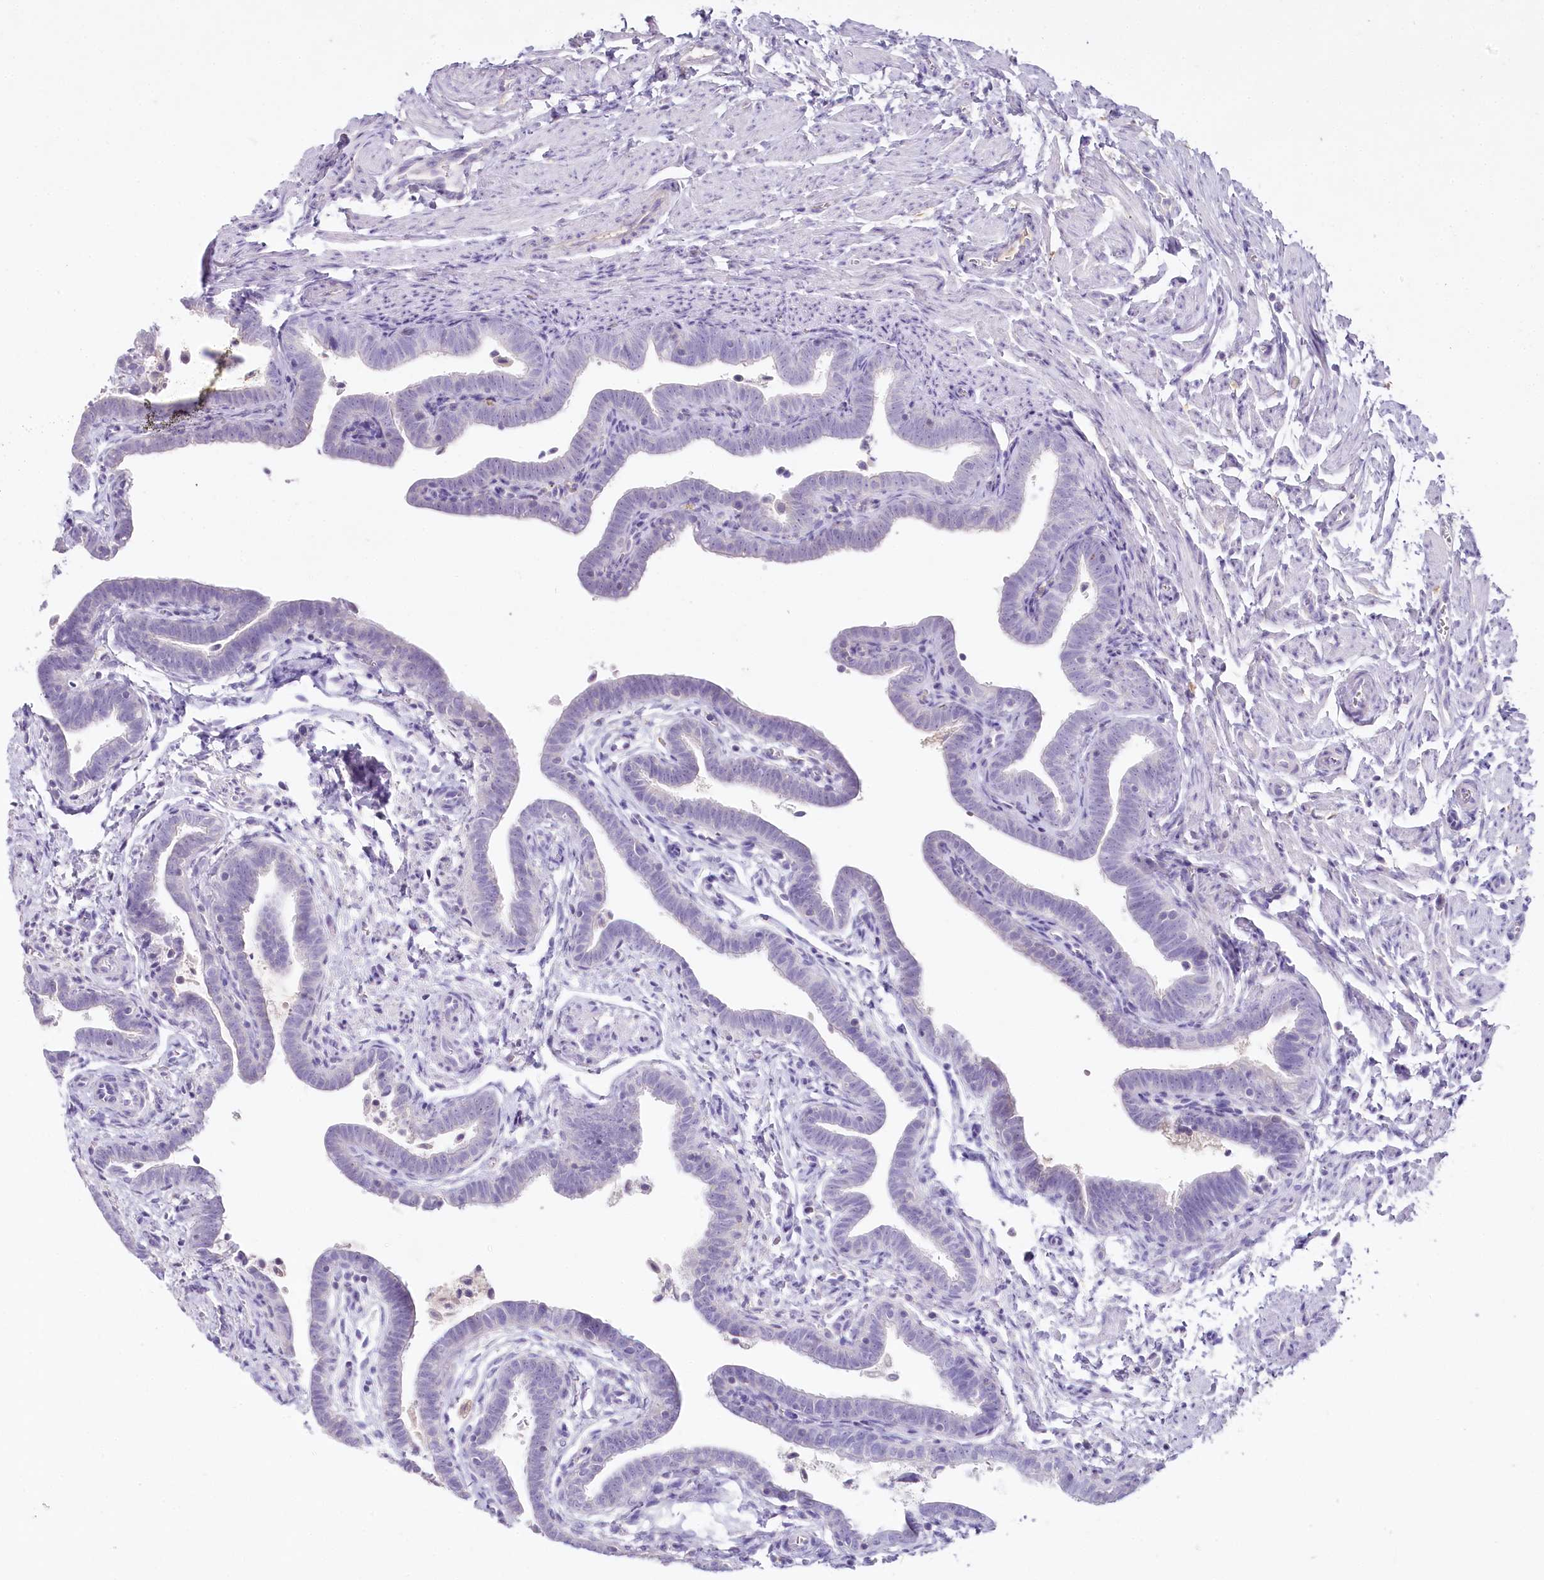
{"staining": {"intensity": "negative", "quantity": "none", "location": "none"}, "tissue": "fallopian tube", "cell_type": "Glandular cells", "image_type": "normal", "snomed": [{"axis": "morphology", "description": "Normal tissue, NOS"}, {"axis": "topography", "description": "Fallopian tube"}], "caption": "Immunohistochemistry photomicrograph of benign fallopian tube: fallopian tube stained with DAB exhibits no significant protein positivity in glandular cells. (DAB (3,3'-diaminobenzidine) immunohistochemistry (IHC), high magnification).", "gene": "HPD", "patient": {"sex": "female", "age": 36}}